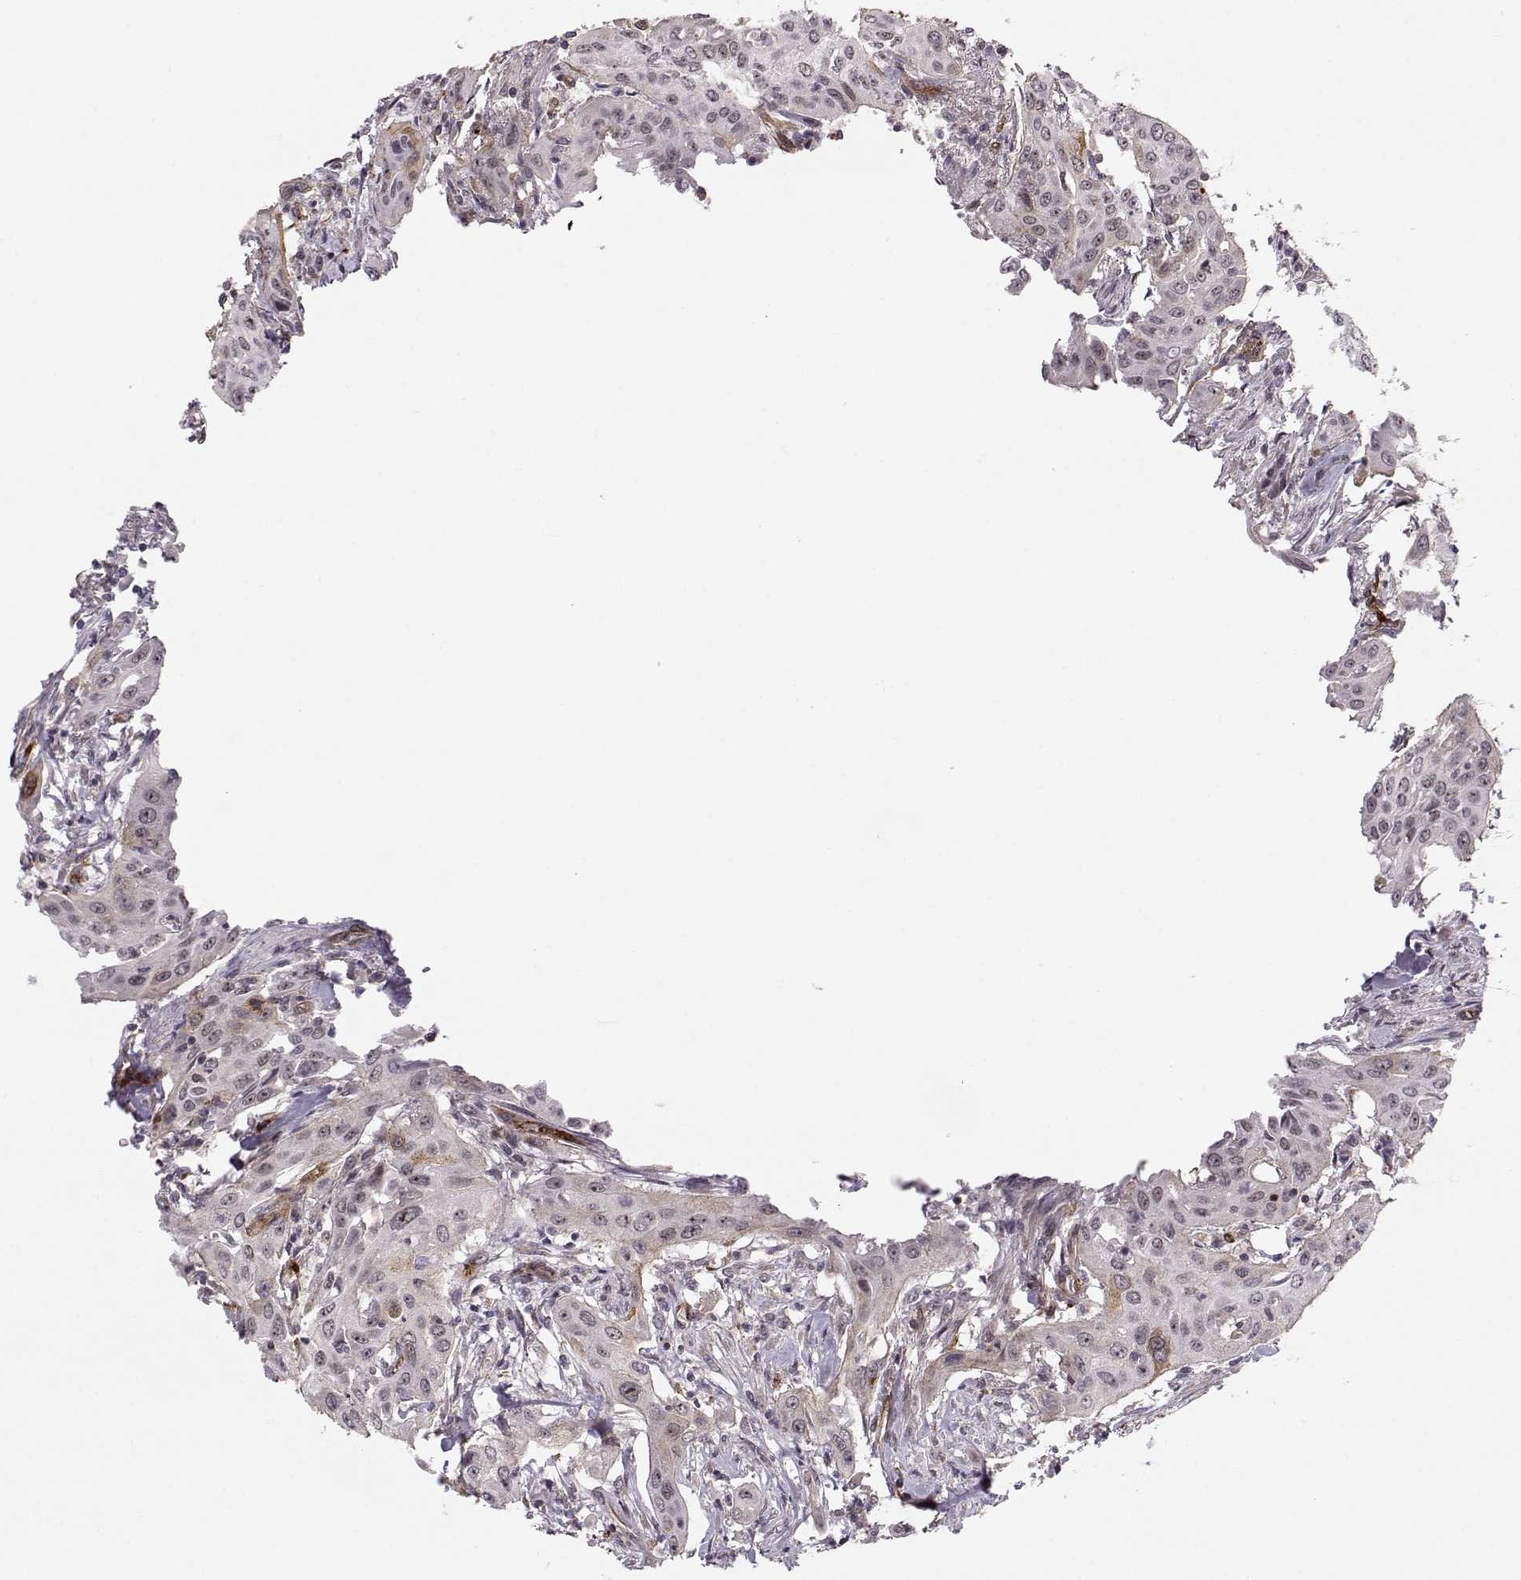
{"staining": {"intensity": "negative", "quantity": "none", "location": "none"}, "tissue": "urothelial cancer", "cell_type": "Tumor cells", "image_type": "cancer", "snomed": [{"axis": "morphology", "description": "Urothelial carcinoma, High grade"}, {"axis": "topography", "description": "Urinary bladder"}], "caption": "The IHC photomicrograph has no significant positivity in tumor cells of urothelial cancer tissue.", "gene": "CIR1", "patient": {"sex": "male", "age": 82}}